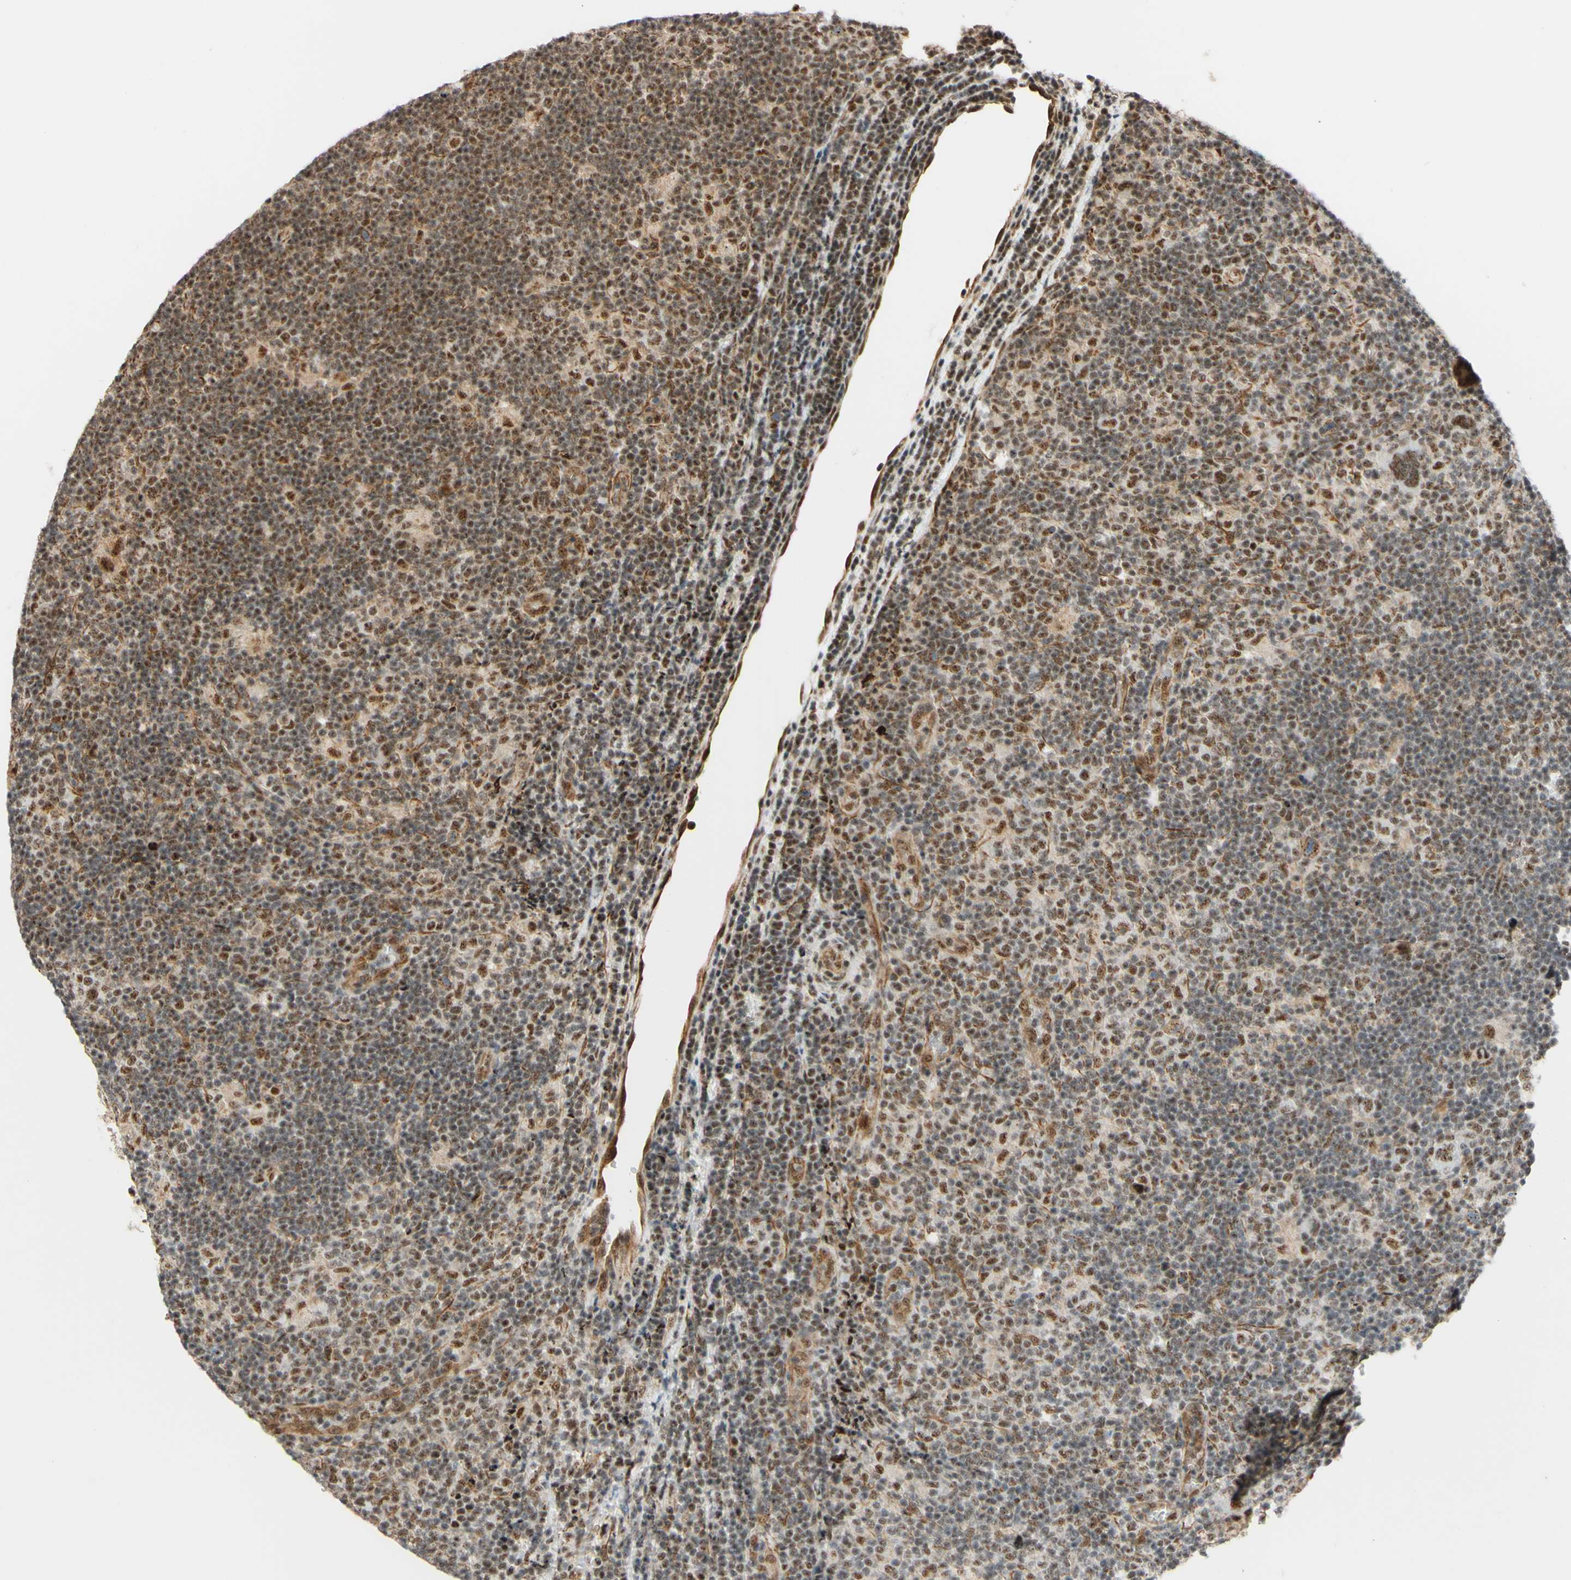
{"staining": {"intensity": "moderate", "quantity": ">75%", "location": "cytoplasmic/membranous,nuclear"}, "tissue": "lymphoma", "cell_type": "Tumor cells", "image_type": "cancer", "snomed": [{"axis": "morphology", "description": "Hodgkin's disease, NOS"}, {"axis": "topography", "description": "Lymph node"}], "caption": "Lymphoma stained with a protein marker demonstrates moderate staining in tumor cells.", "gene": "SAP18", "patient": {"sex": "female", "age": 57}}